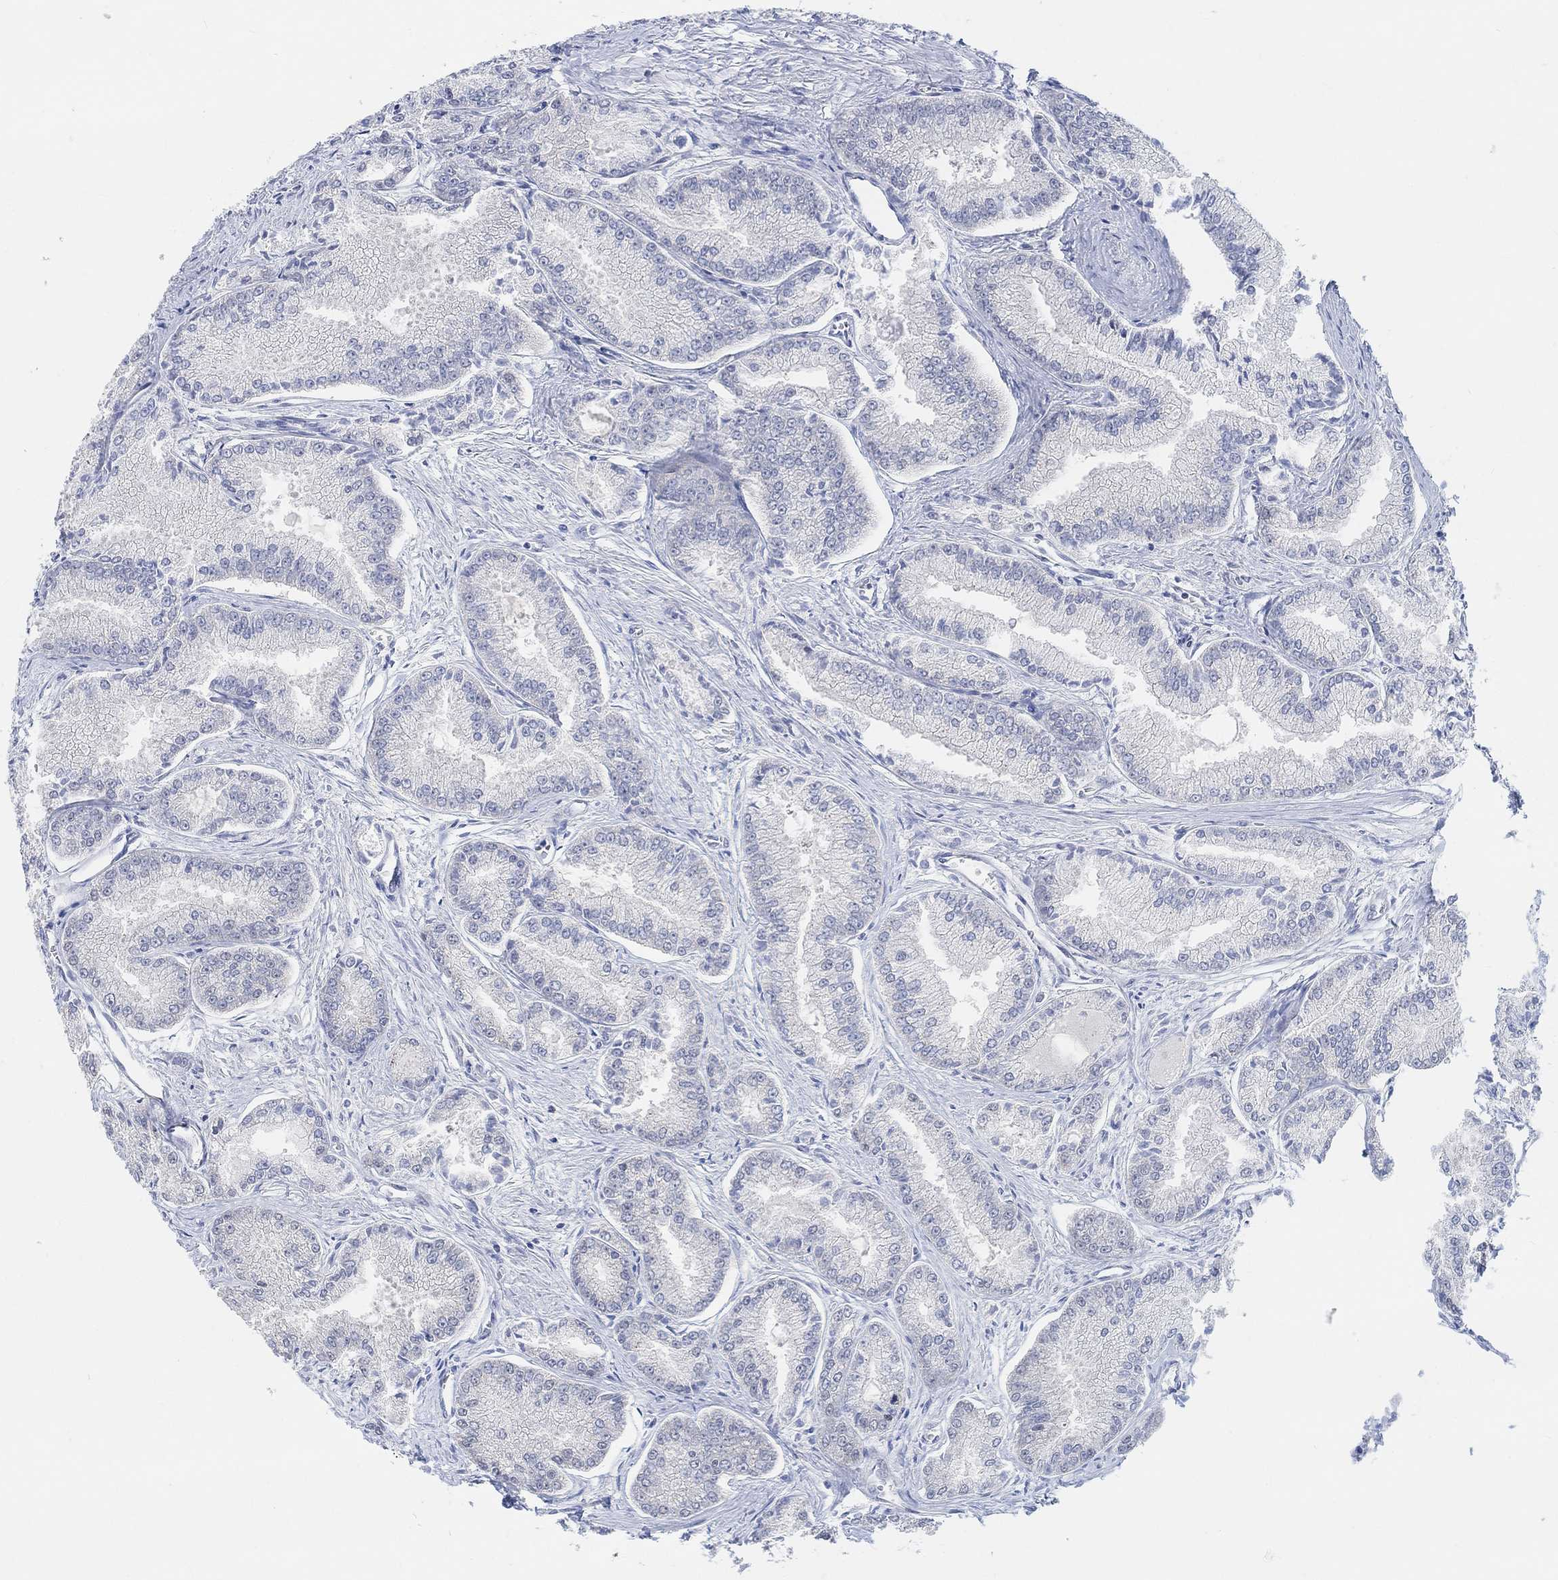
{"staining": {"intensity": "negative", "quantity": "none", "location": "none"}, "tissue": "prostate cancer", "cell_type": "Tumor cells", "image_type": "cancer", "snomed": [{"axis": "morphology", "description": "Adenocarcinoma, NOS"}, {"axis": "morphology", "description": "Adenocarcinoma, High grade"}, {"axis": "topography", "description": "Prostate"}], "caption": "A high-resolution image shows immunohistochemistry (IHC) staining of prostate high-grade adenocarcinoma, which reveals no significant expression in tumor cells.", "gene": "MUC1", "patient": {"sex": "male", "age": 70}}